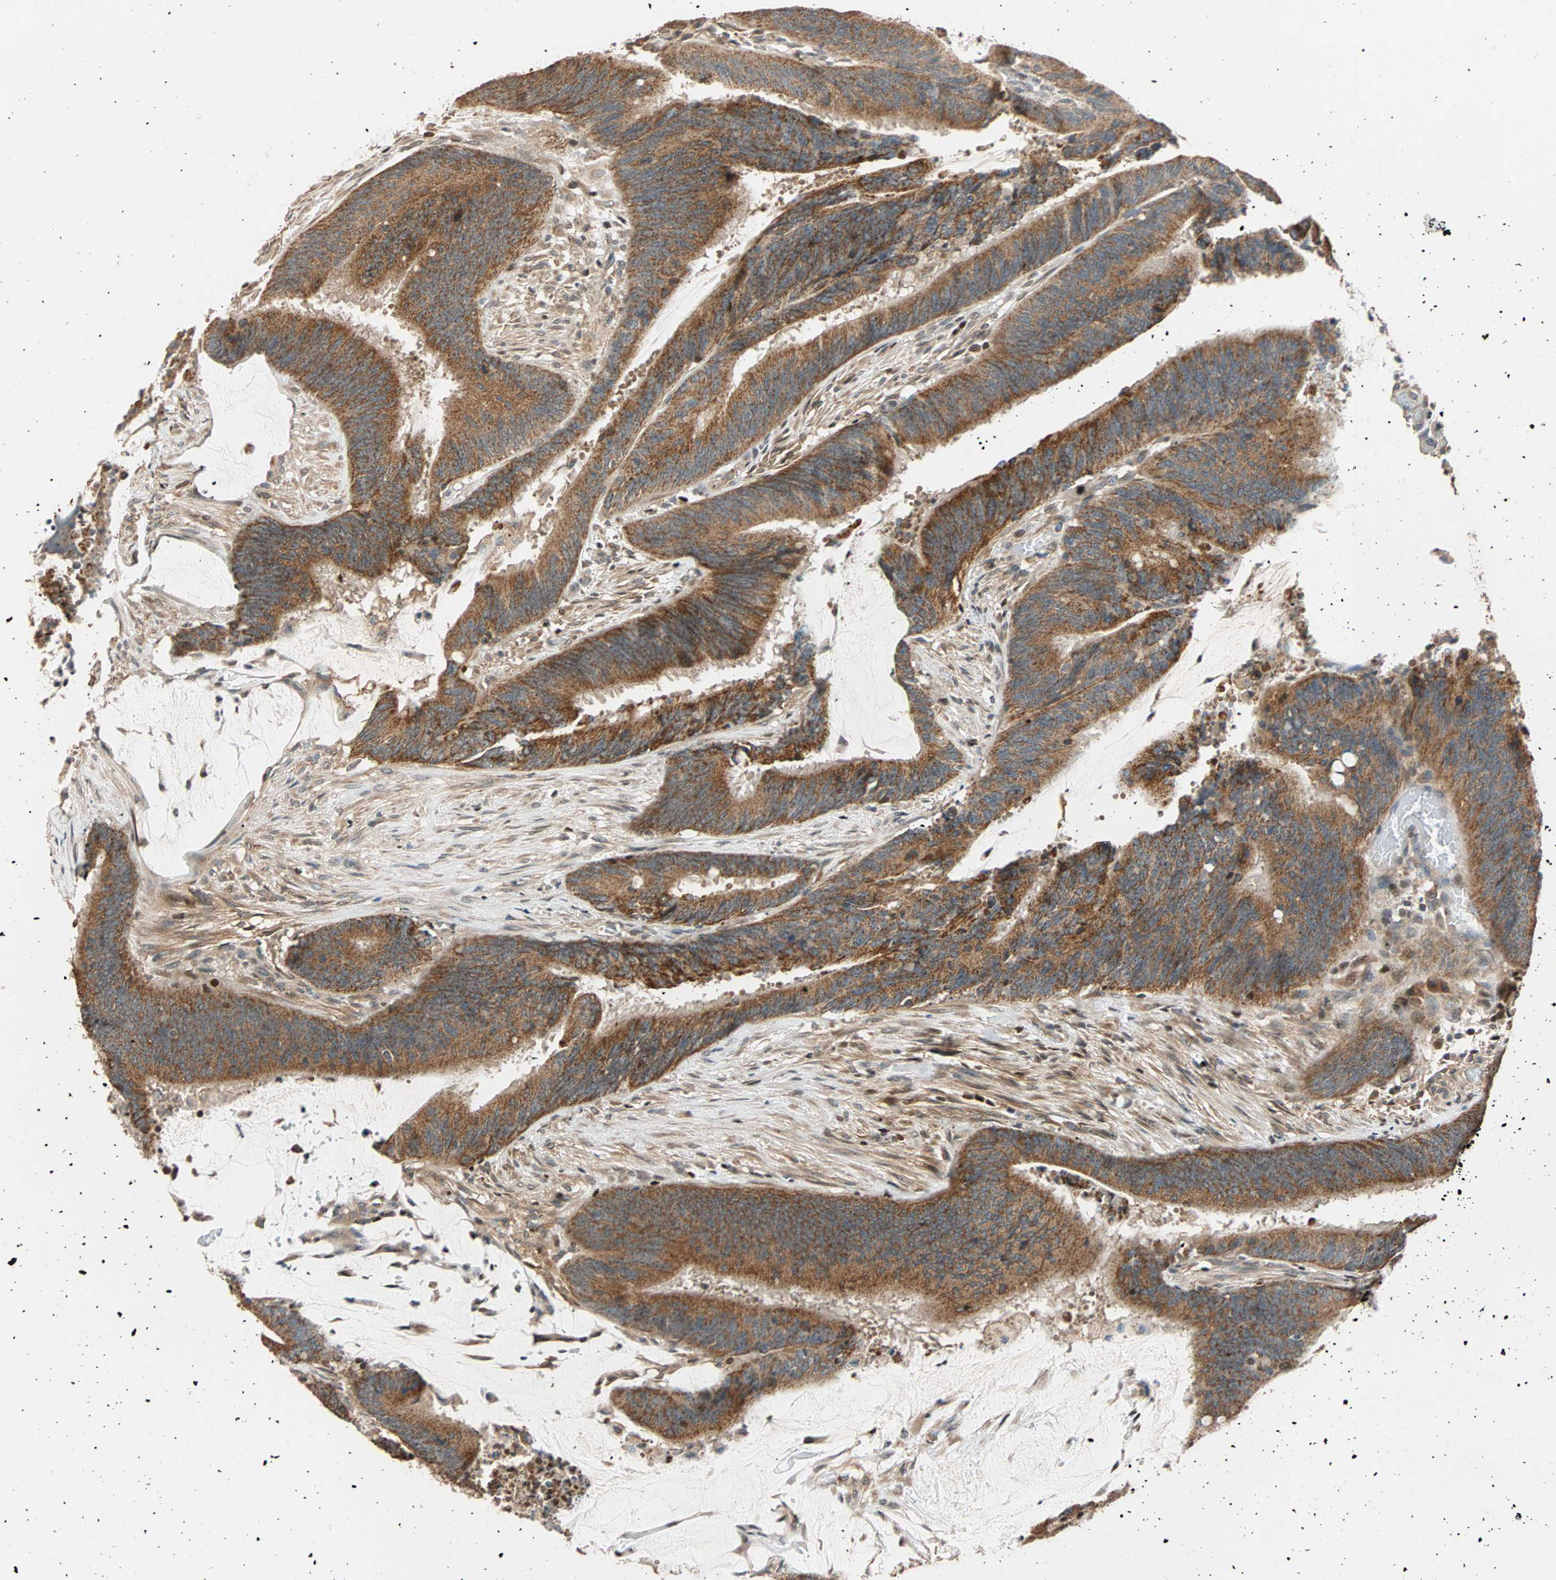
{"staining": {"intensity": "strong", "quantity": ">75%", "location": "cytoplasmic/membranous"}, "tissue": "colorectal cancer", "cell_type": "Tumor cells", "image_type": "cancer", "snomed": [{"axis": "morphology", "description": "Adenocarcinoma, NOS"}, {"axis": "topography", "description": "Rectum"}], "caption": "Tumor cells display high levels of strong cytoplasmic/membranous positivity in approximately >75% of cells in human colorectal adenocarcinoma.", "gene": "HECW1", "patient": {"sex": "female", "age": 66}}